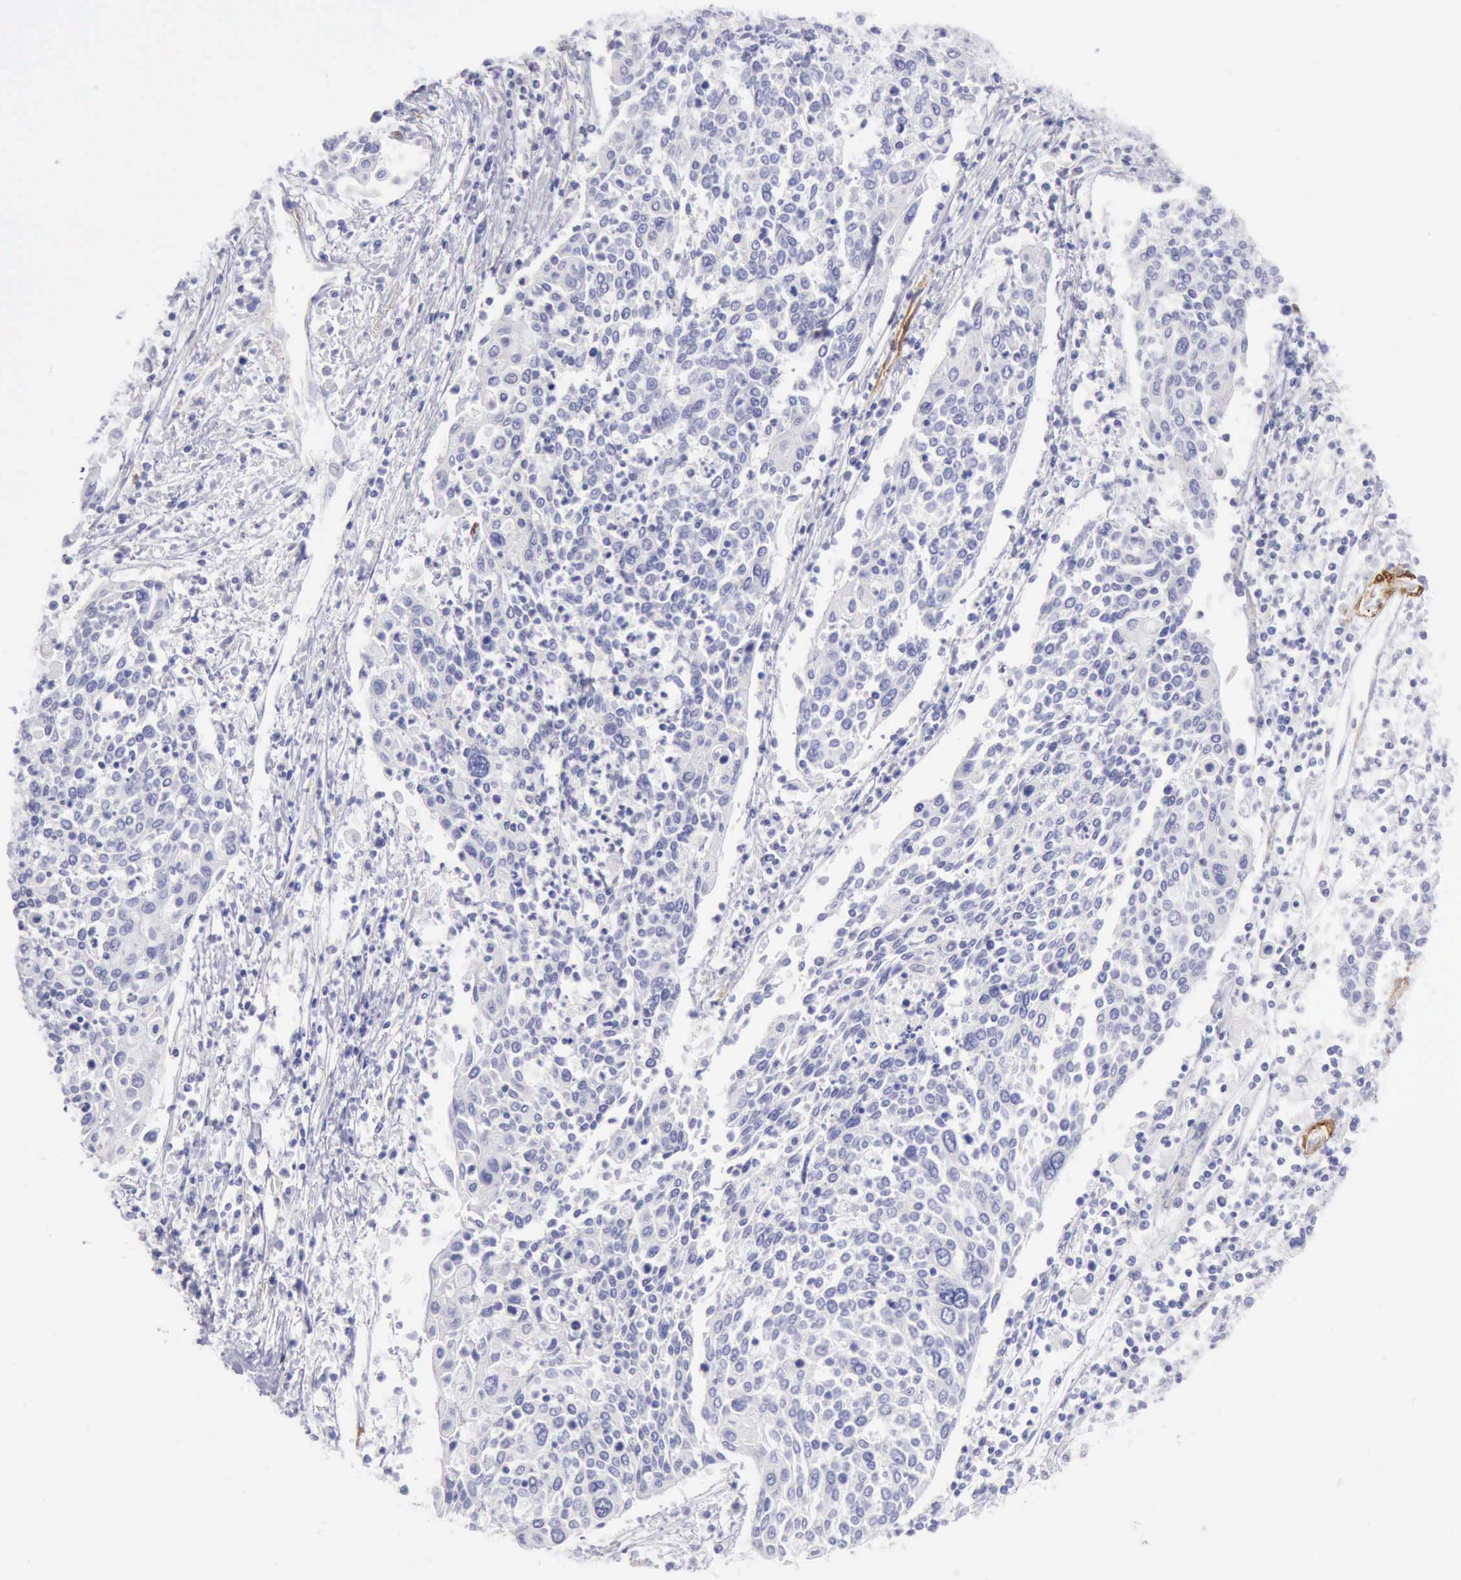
{"staining": {"intensity": "negative", "quantity": "none", "location": "none"}, "tissue": "cervical cancer", "cell_type": "Tumor cells", "image_type": "cancer", "snomed": [{"axis": "morphology", "description": "Squamous cell carcinoma, NOS"}, {"axis": "topography", "description": "Cervix"}], "caption": "Squamous cell carcinoma (cervical) stained for a protein using immunohistochemistry exhibits no expression tumor cells.", "gene": "AOC3", "patient": {"sex": "female", "age": 40}}